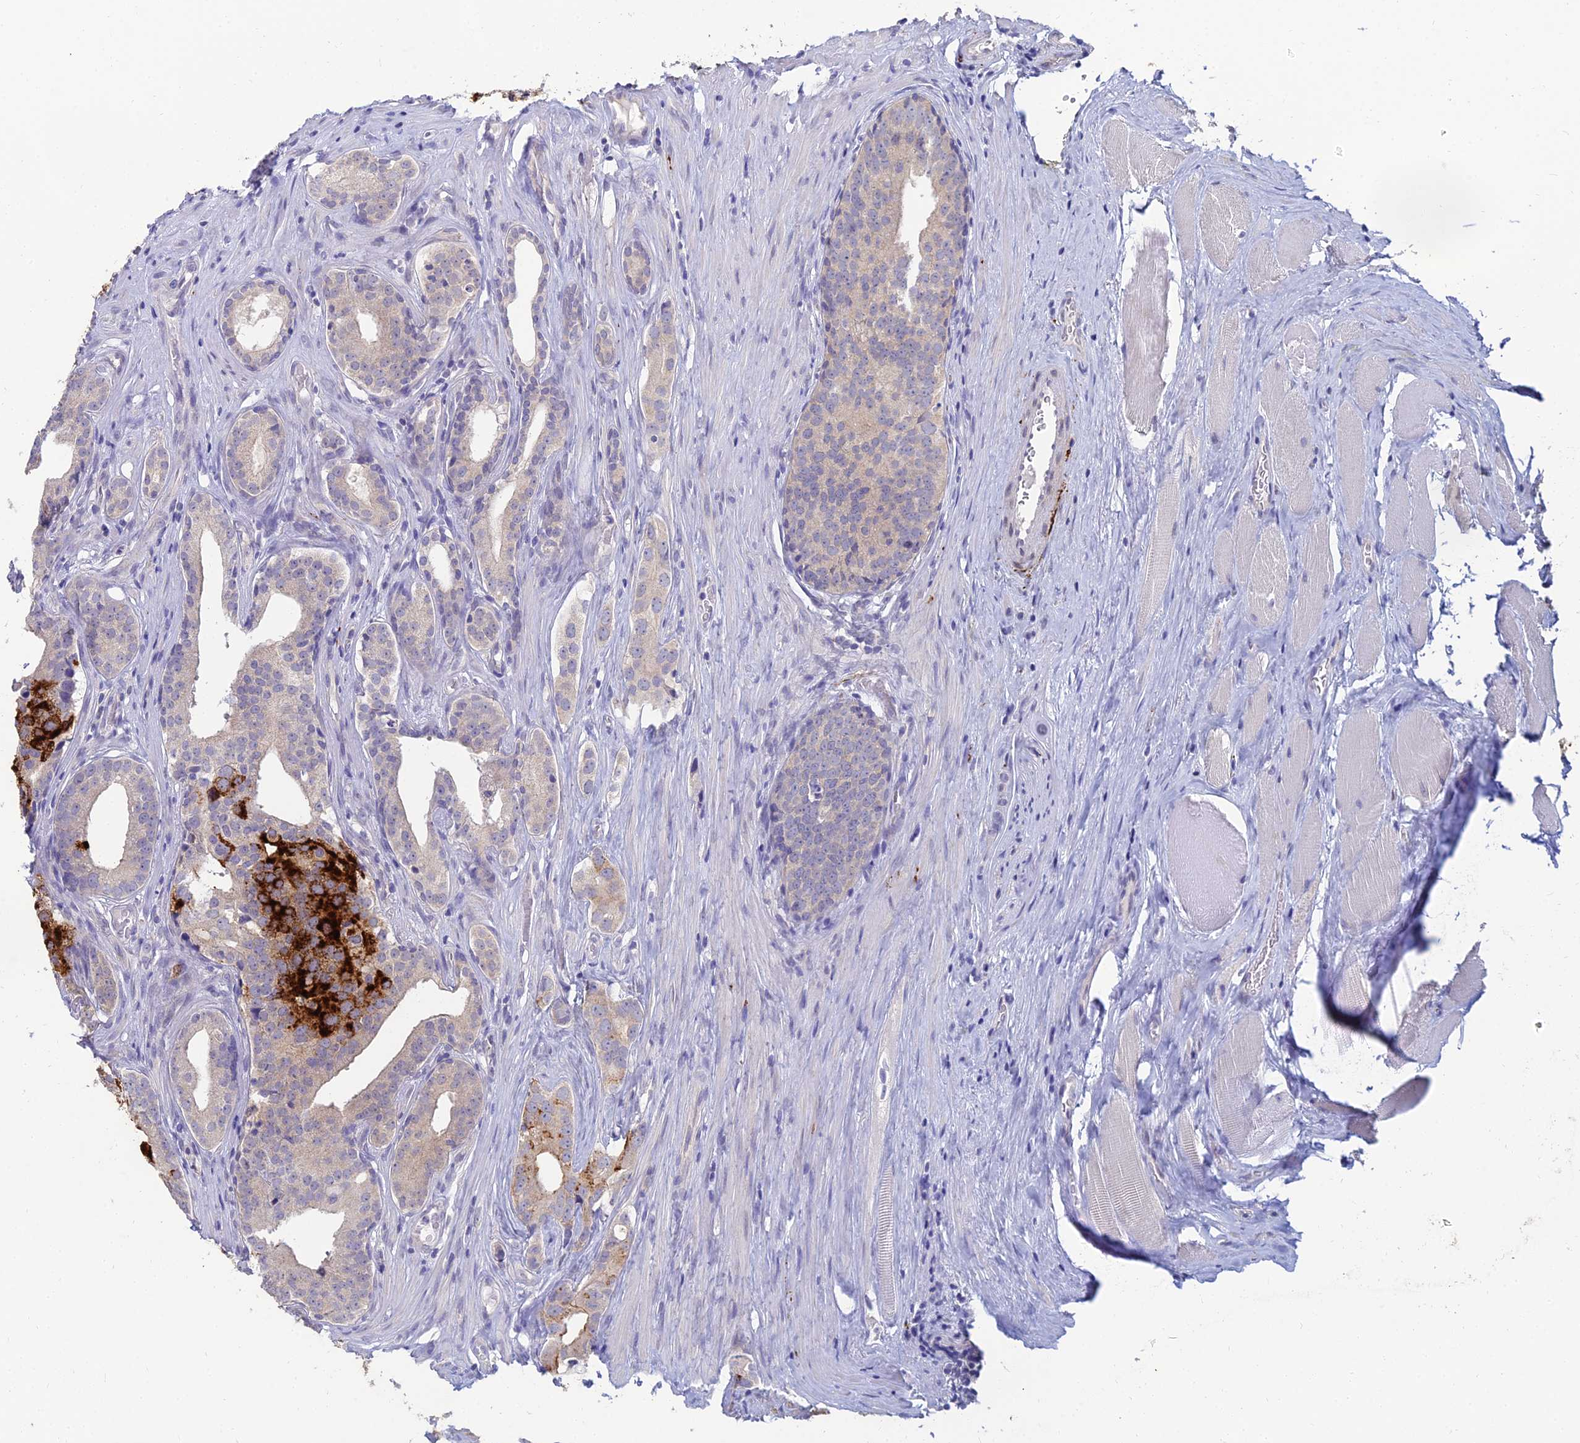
{"staining": {"intensity": "strong", "quantity": "<25%", "location": "cytoplasmic/membranous"}, "tissue": "prostate cancer", "cell_type": "Tumor cells", "image_type": "cancer", "snomed": [{"axis": "morphology", "description": "Adenocarcinoma, Low grade"}, {"axis": "topography", "description": "Prostate"}], "caption": "IHC (DAB) staining of human prostate cancer exhibits strong cytoplasmic/membranous protein positivity in about <25% of tumor cells.", "gene": "NPY", "patient": {"sex": "male", "age": 71}}